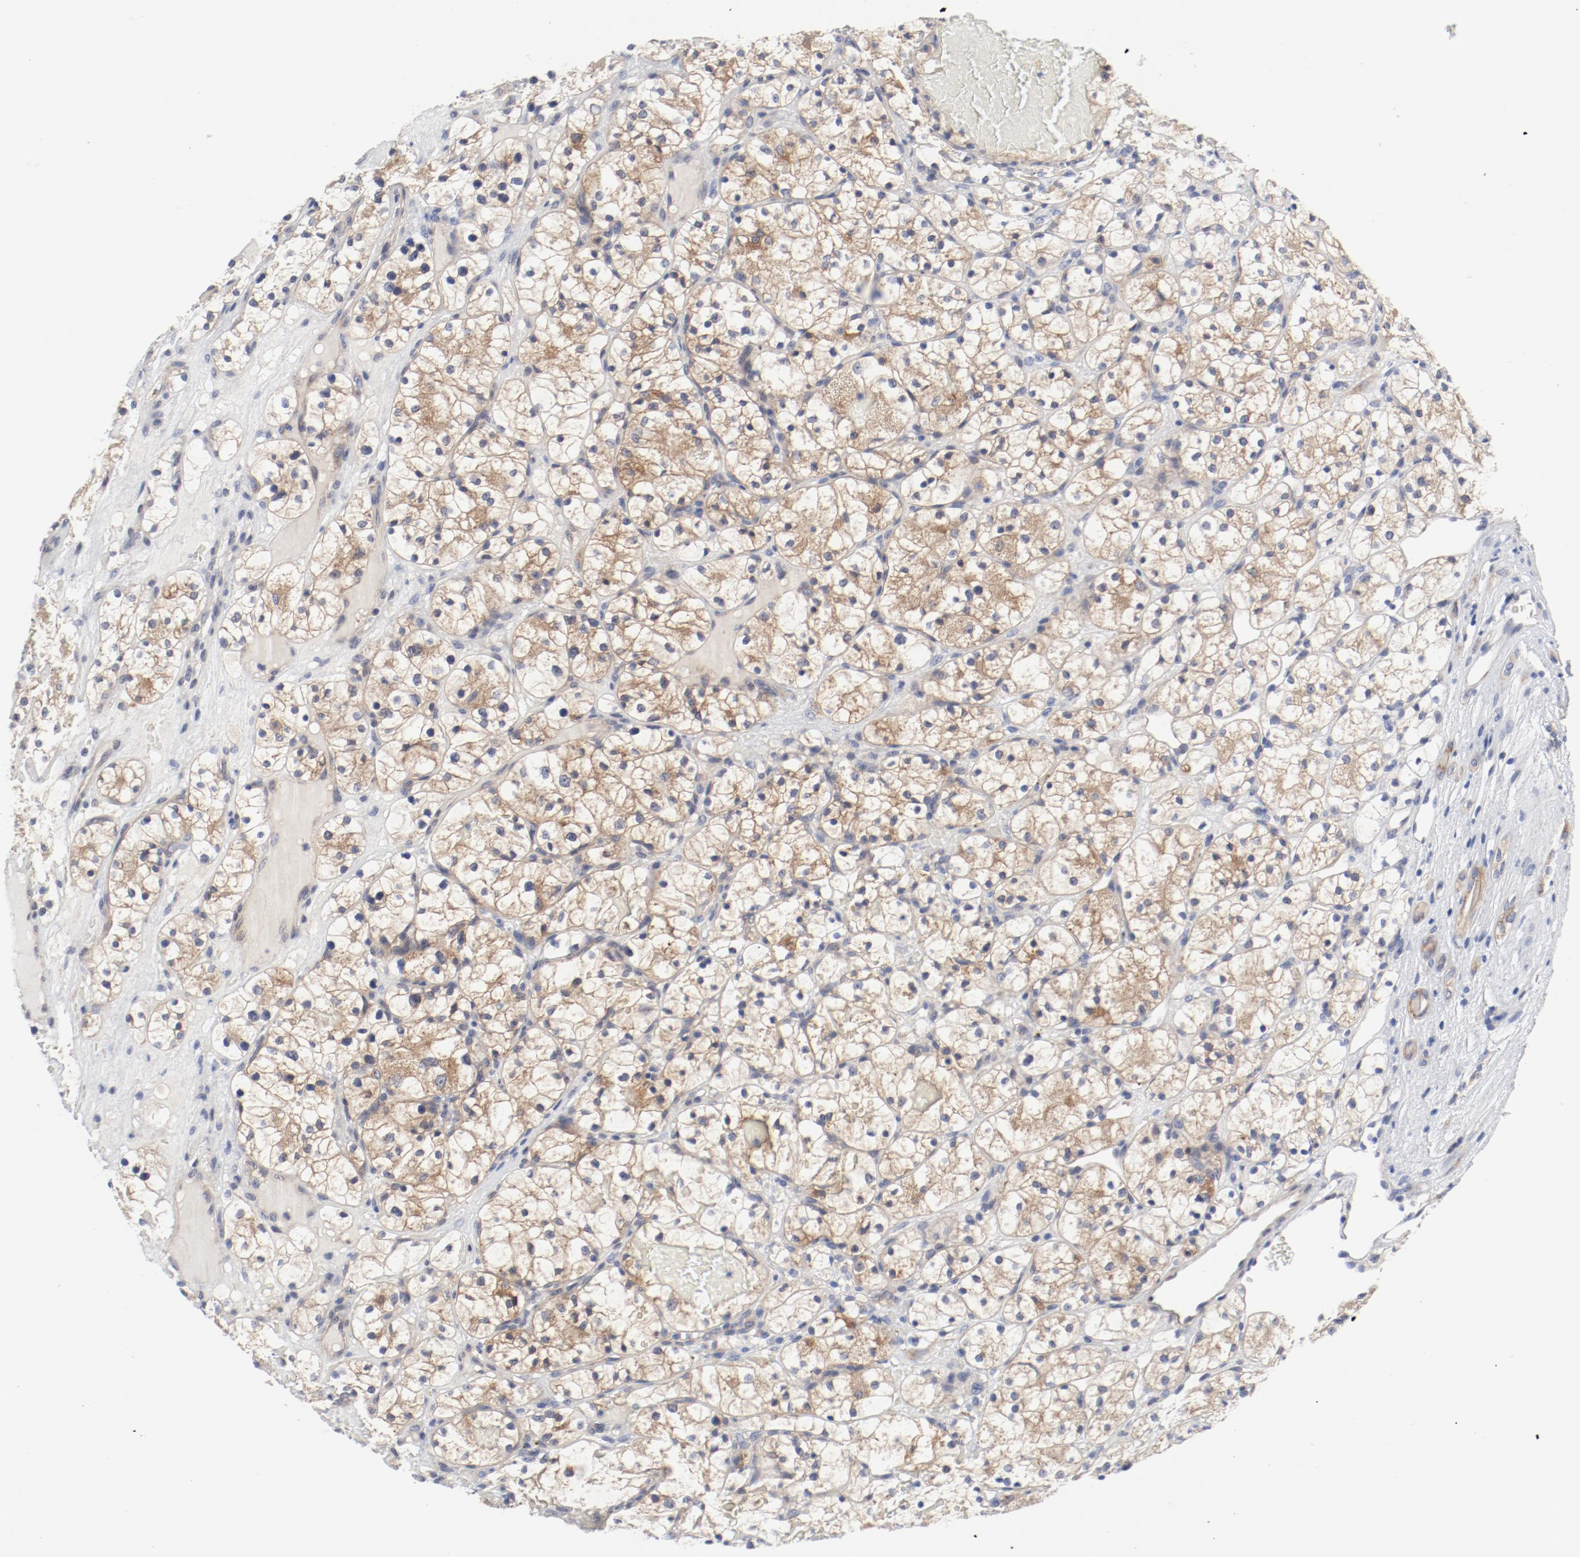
{"staining": {"intensity": "weak", "quantity": ">75%", "location": "cytoplasmic/membranous"}, "tissue": "renal cancer", "cell_type": "Tumor cells", "image_type": "cancer", "snomed": [{"axis": "morphology", "description": "Adenocarcinoma, NOS"}, {"axis": "topography", "description": "Kidney"}], "caption": "IHC (DAB (3,3'-diaminobenzidine)) staining of renal cancer displays weak cytoplasmic/membranous protein expression in about >75% of tumor cells. (DAB (3,3'-diaminobenzidine) = brown stain, brightfield microscopy at high magnification).", "gene": "BAD", "patient": {"sex": "female", "age": 60}}